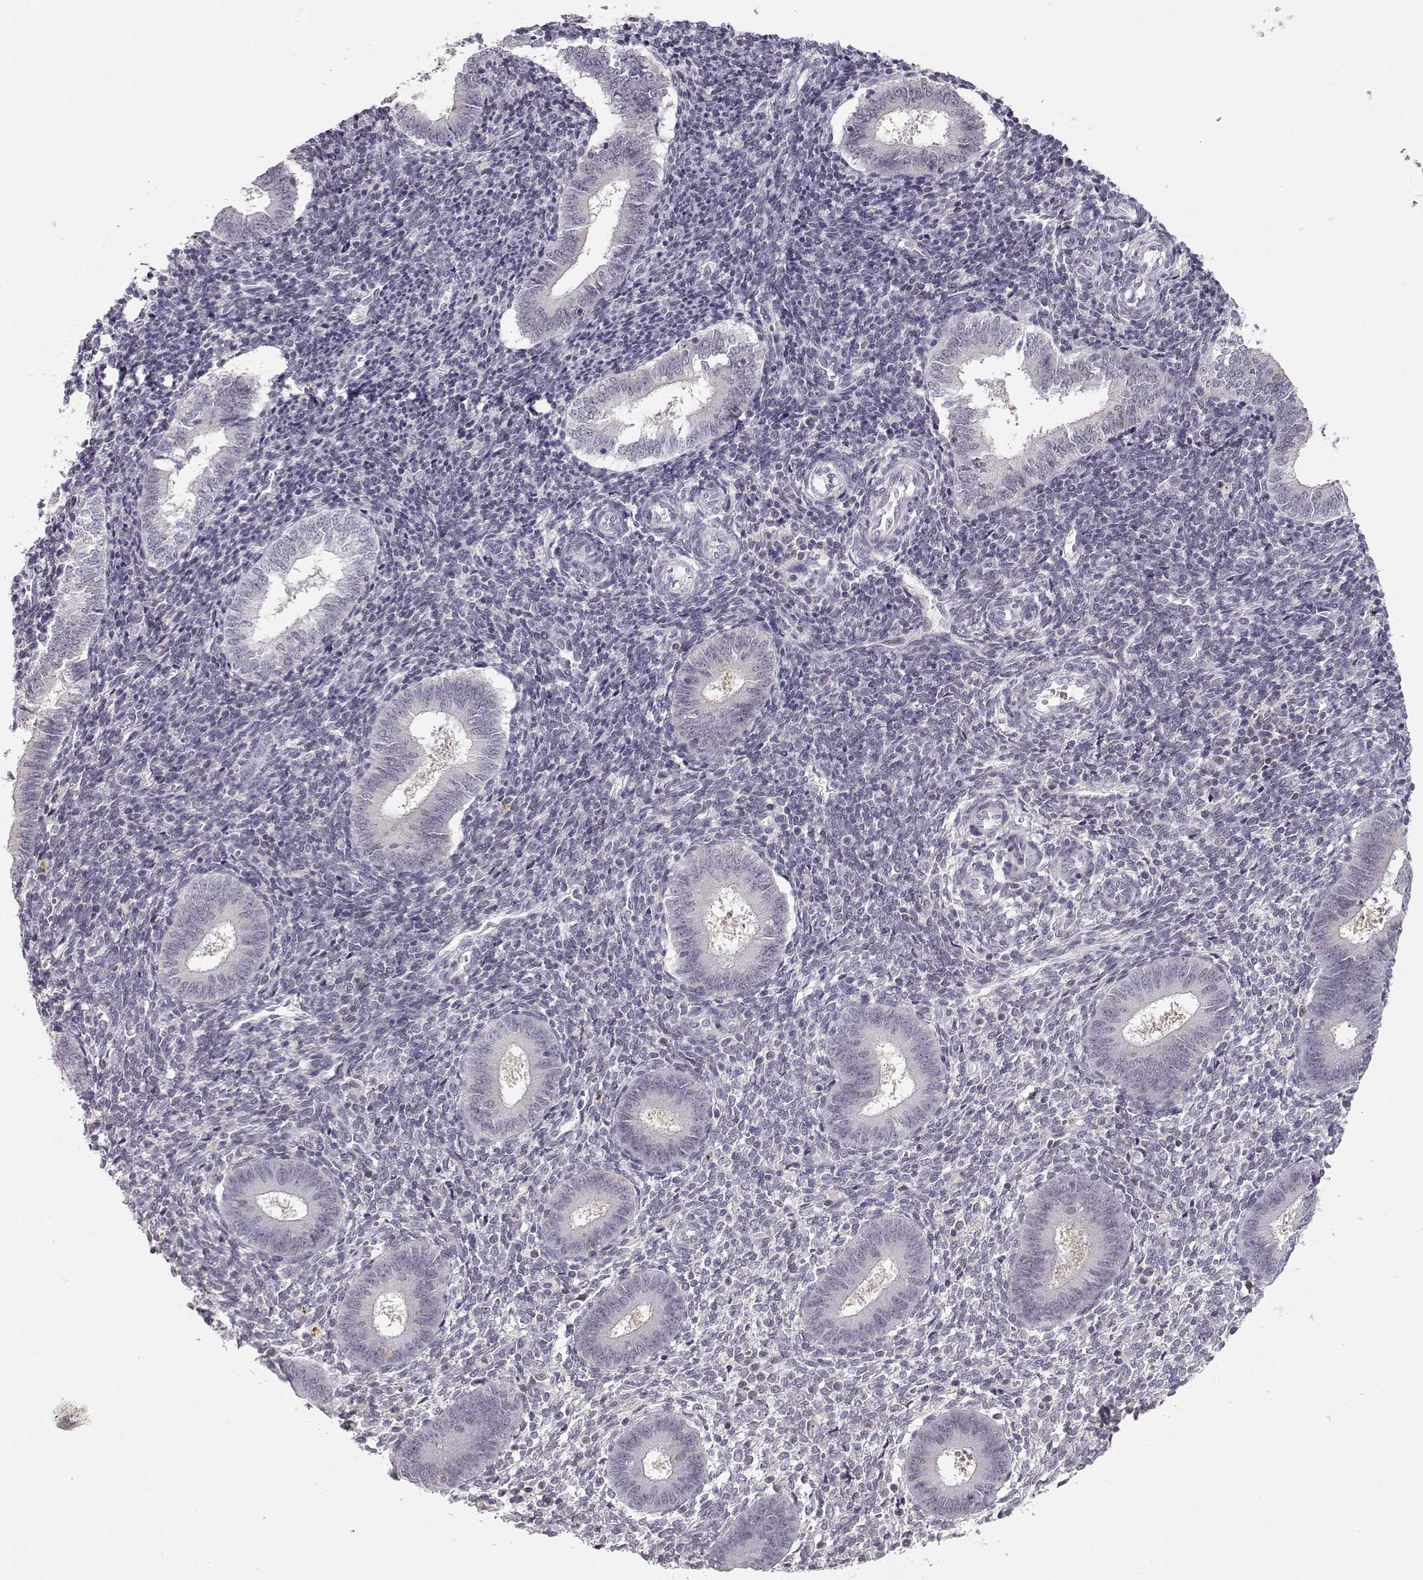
{"staining": {"intensity": "negative", "quantity": "none", "location": "none"}, "tissue": "endometrium", "cell_type": "Cells in endometrial stroma", "image_type": "normal", "snomed": [{"axis": "morphology", "description": "Normal tissue, NOS"}, {"axis": "topography", "description": "Endometrium"}], "caption": "DAB (3,3'-diaminobenzidine) immunohistochemical staining of normal endometrium exhibits no significant positivity in cells in endometrial stroma.", "gene": "TEPP", "patient": {"sex": "female", "age": 25}}